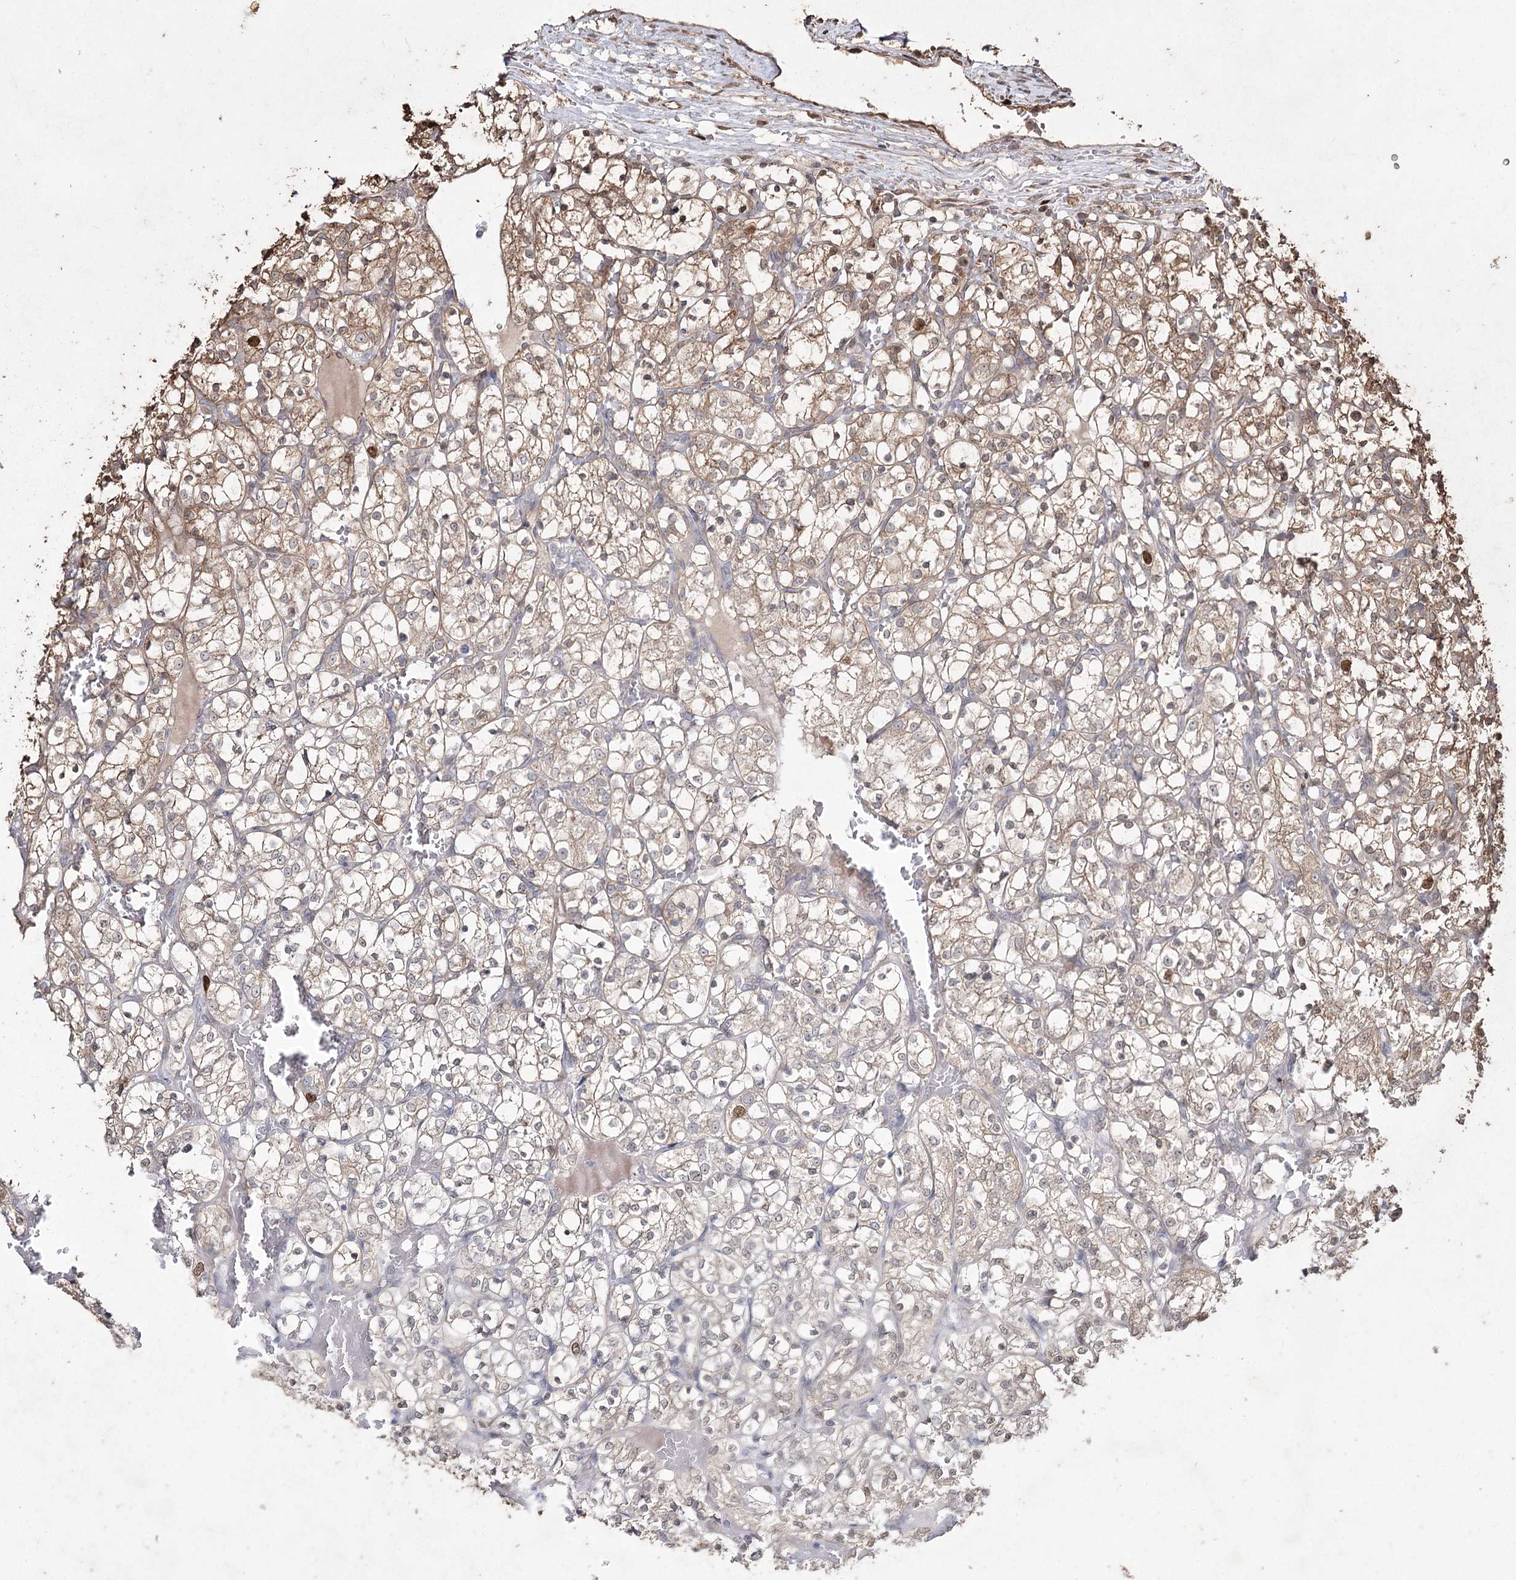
{"staining": {"intensity": "moderate", "quantity": "<25%", "location": "cytoplasmic/membranous,nuclear"}, "tissue": "renal cancer", "cell_type": "Tumor cells", "image_type": "cancer", "snomed": [{"axis": "morphology", "description": "Adenocarcinoma, NOS"}, {"axis": "topography", "description": "Kidney"}], "caption": "Brown immunohistochemical staining in renal cancer (adenocarcinoma) displays moderate cytoplasmic/membranous and nuclear expression in approximately <25% of tumor cells.", "gene": "PRC1", "patient": {"sex": "female", "age": 69}}